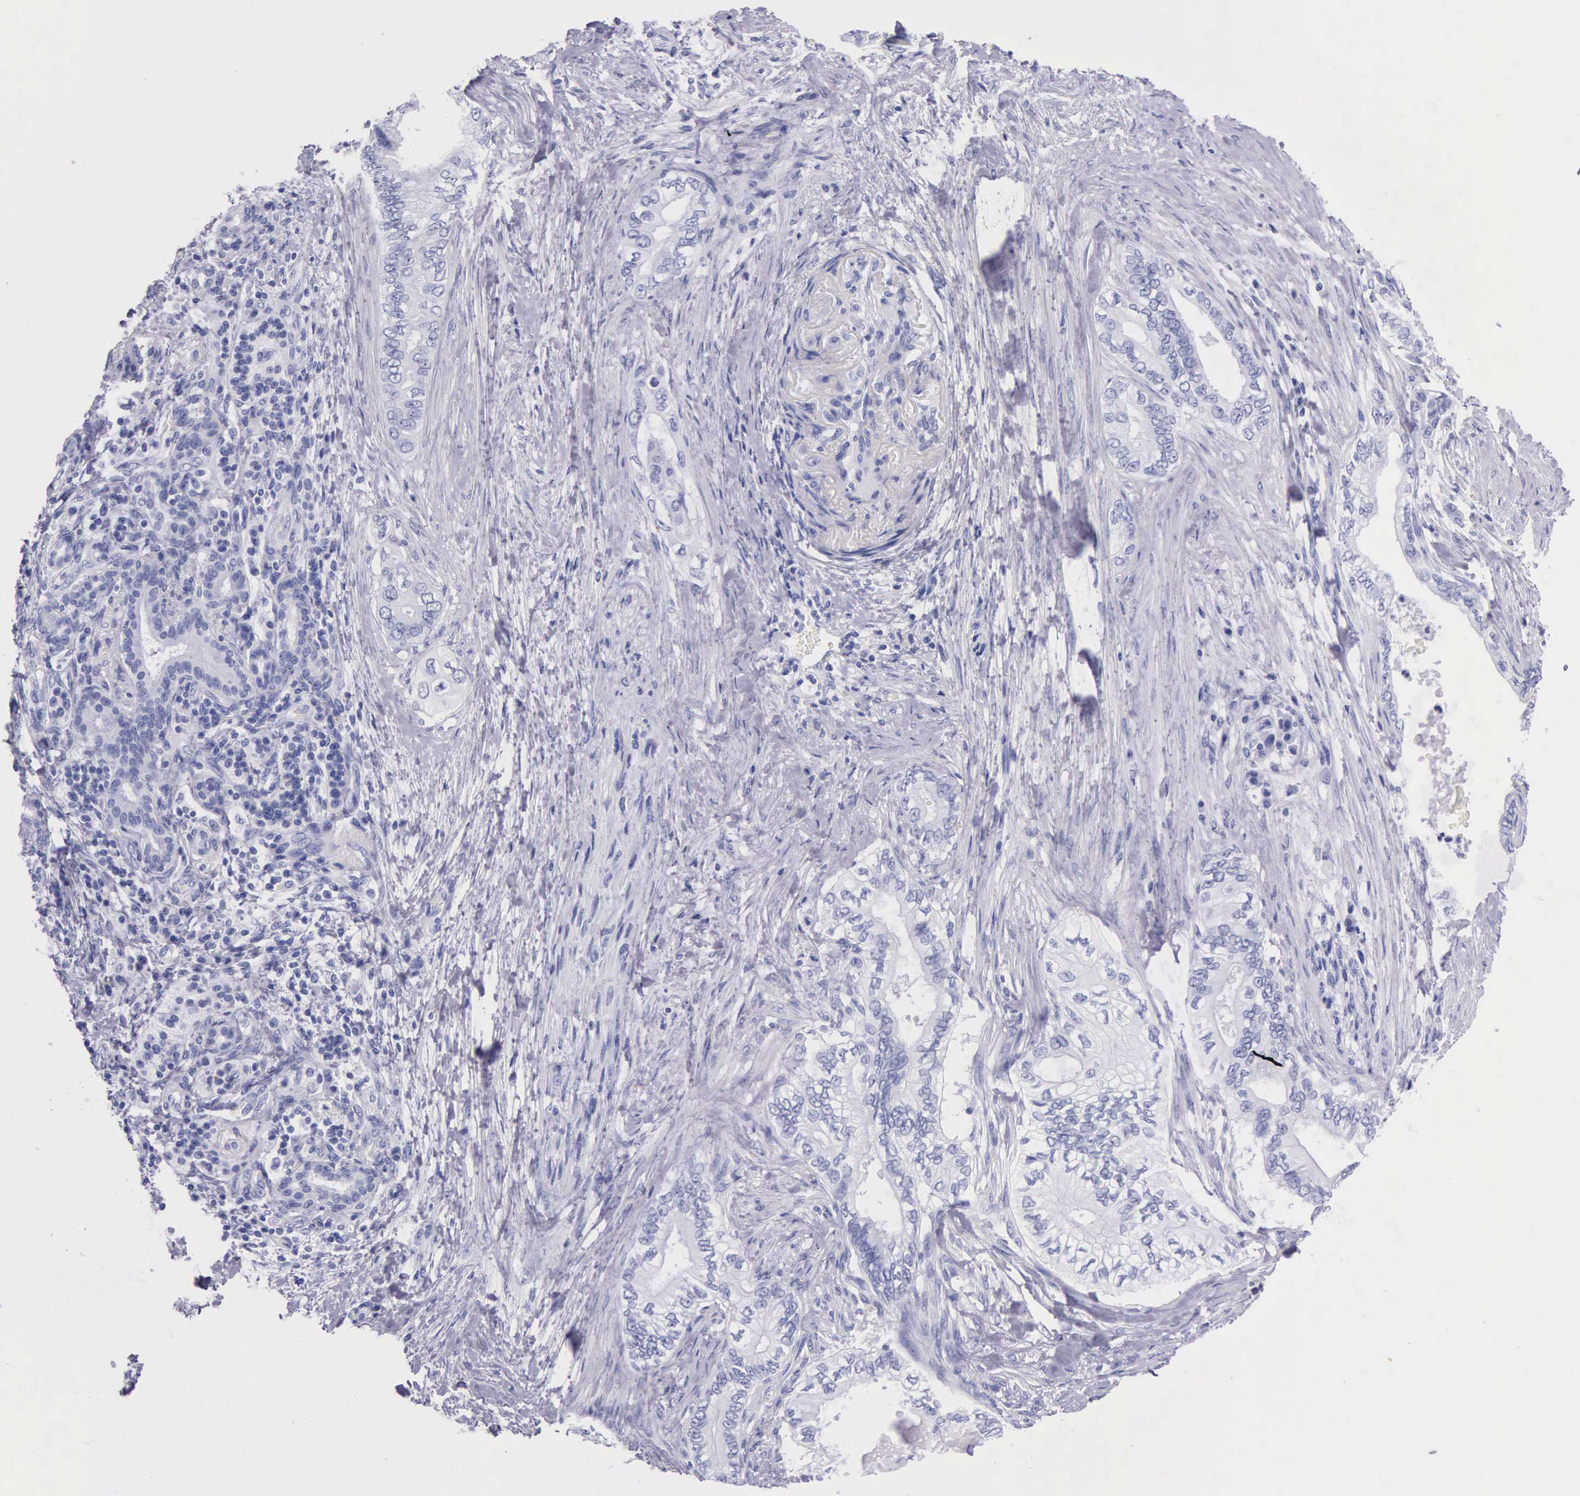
{"staining": {"intensity": "negative", "quantity": "none", "location": "none"}, "tissue": "pancreatic cancer", "cell_type": "Tumor cells", "image_type": "cancer", "snomed": [{"axis": "morphology", "description": "Adenocarcinoma, NOS"}, {"axis": "topography", "description": "Pancreas"}], "caption": "Immunohistochemical staining of pancreatic cancer (adenocarcinoma) shows no significant positivity in tumor cells. (Brightfield microscopy of DAB (3,3'-diaminobenzidine) immunohistochemistry (IHC) at high magnification).", "gene": "KLK3", "patient": {"sex": "female", "age": 66}}